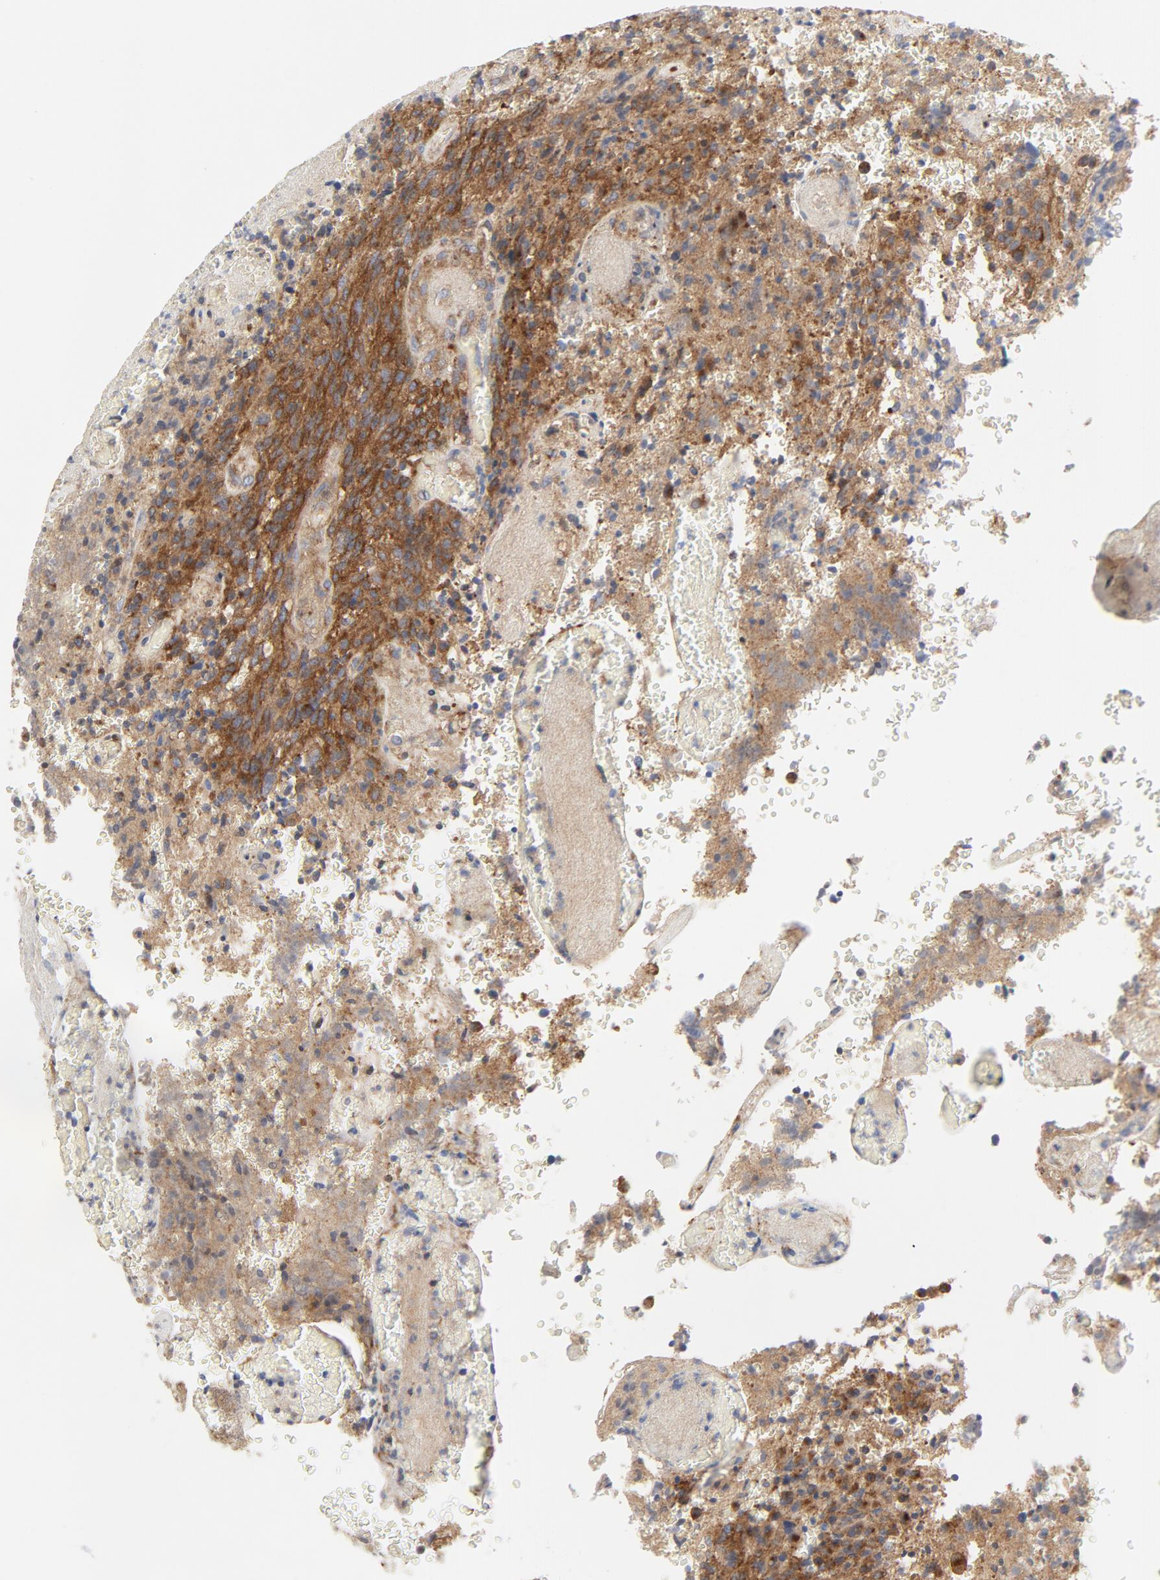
{"staining": {"intensity": "moderate", "quantity": ">75%", "location": "cytoplasmic/membranous"}, "tissue": "glioma", "cell_type": "Tumor cells", "image_type": "cancer", "snomed": [{"axis": "morphology", "description": "Normal tissue, NOS"}, {"axis": "morphology", "description": "Glioma, malignant, High grade"}, {"axis": "topography", "description": "Cerebral cortex"}], "caption": "This photomicrograph demonstrates IHC staining of high-grade glioma (malignant), with medium moderate cytoplasmic/membranous staining in about >75% of tumor cells.", "gene": "RABEP1", "patient": {"sex": "male", "age": 56}}